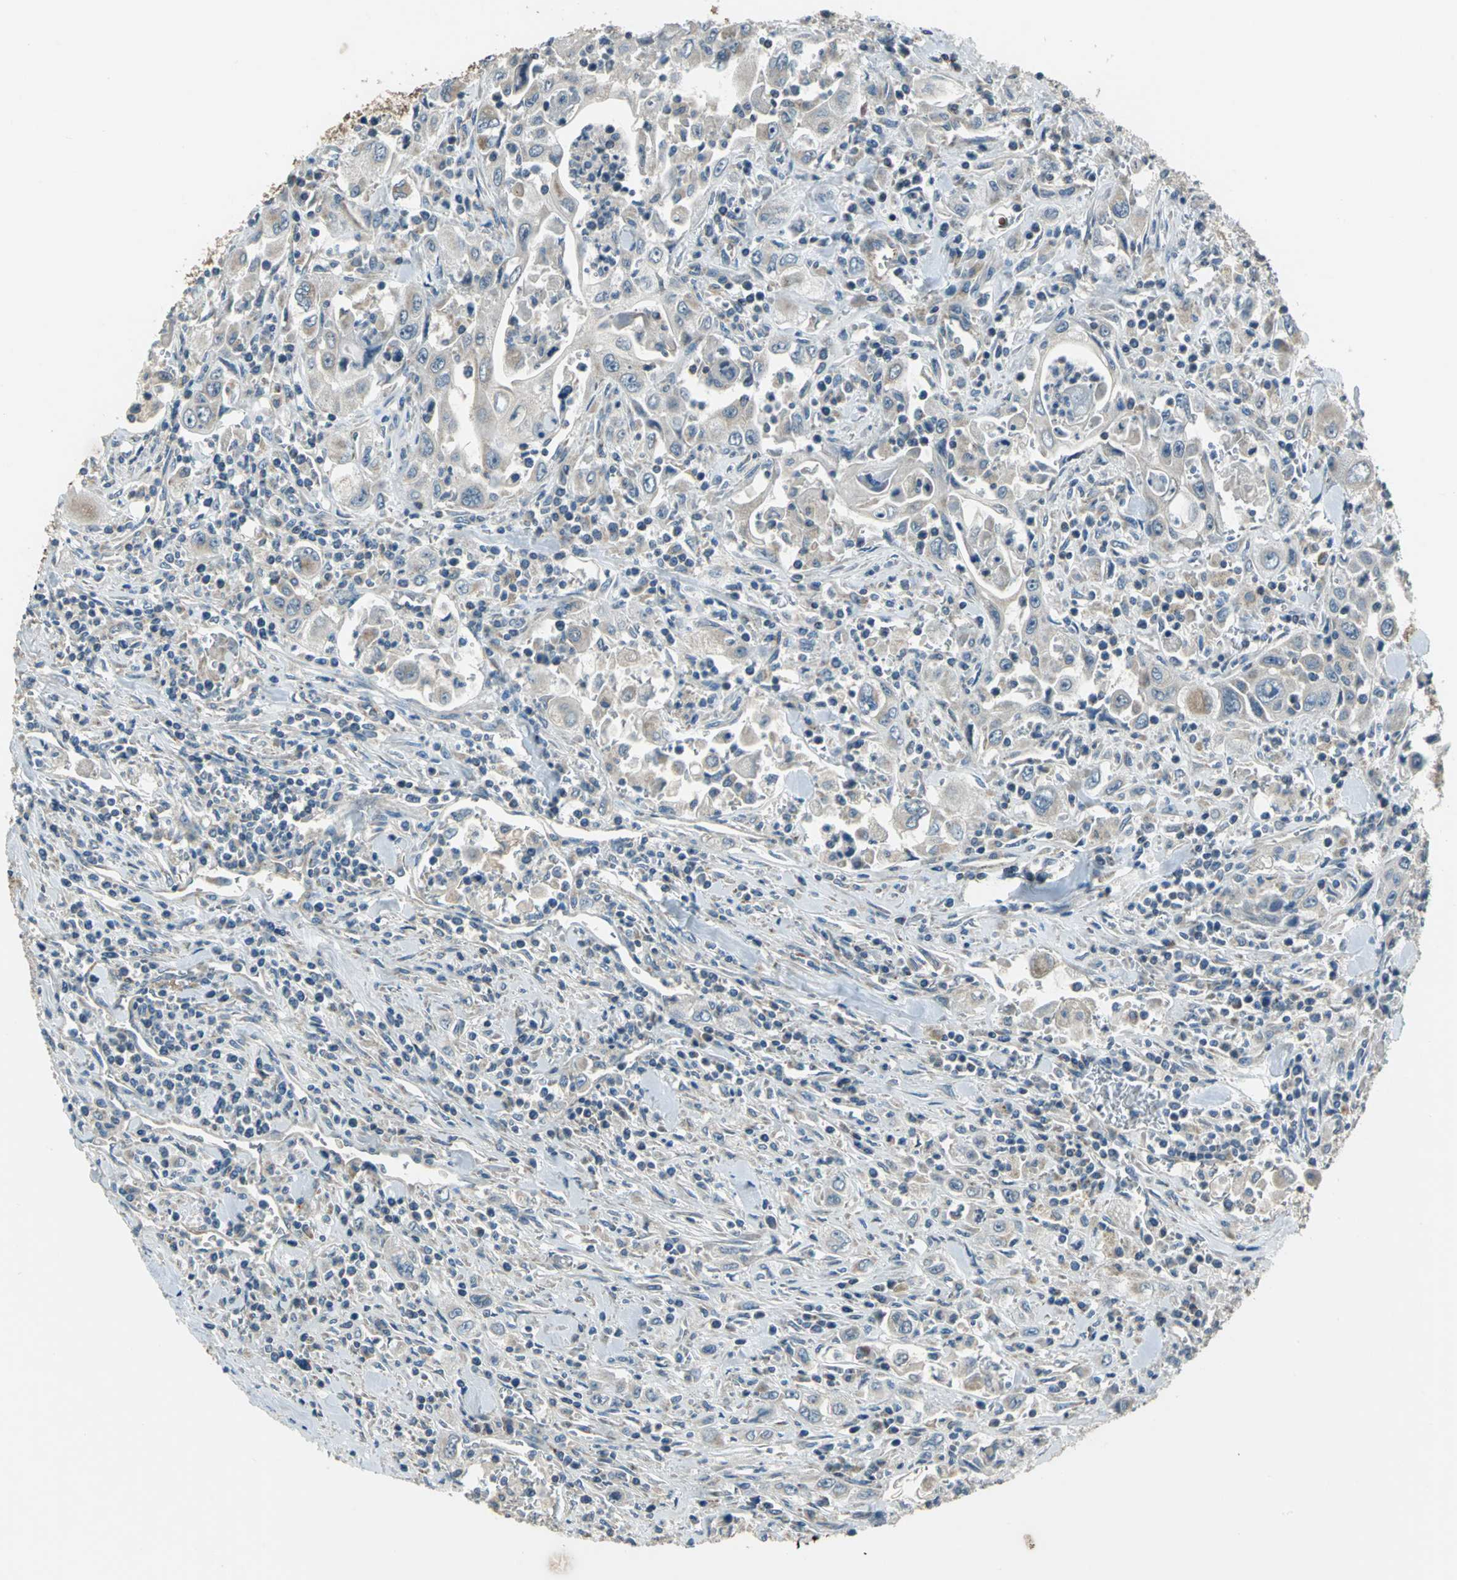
{"staining": {"intensity": "weak", "quantity": "25%-75%", "location": "cytoplasmic/membranous"}, "tissue": "pancreatic cancer", "cell_type": "Tumor cells", "image_type": "cancer", "snomed": [{"axis": "morphology", "description": "Adenocarcinoma, NOS"}, {"axis": "topography", "description": "Pancreas"}], "caption": "This is an image of immunohistochemistry staining of pancreatic cancer (adenocarcinoma), which shows weak expression in the cytoplasmic/membranous of tumor cells.", "gene": "TRAK1", "patient": {"sex": "male", "age": 70}}